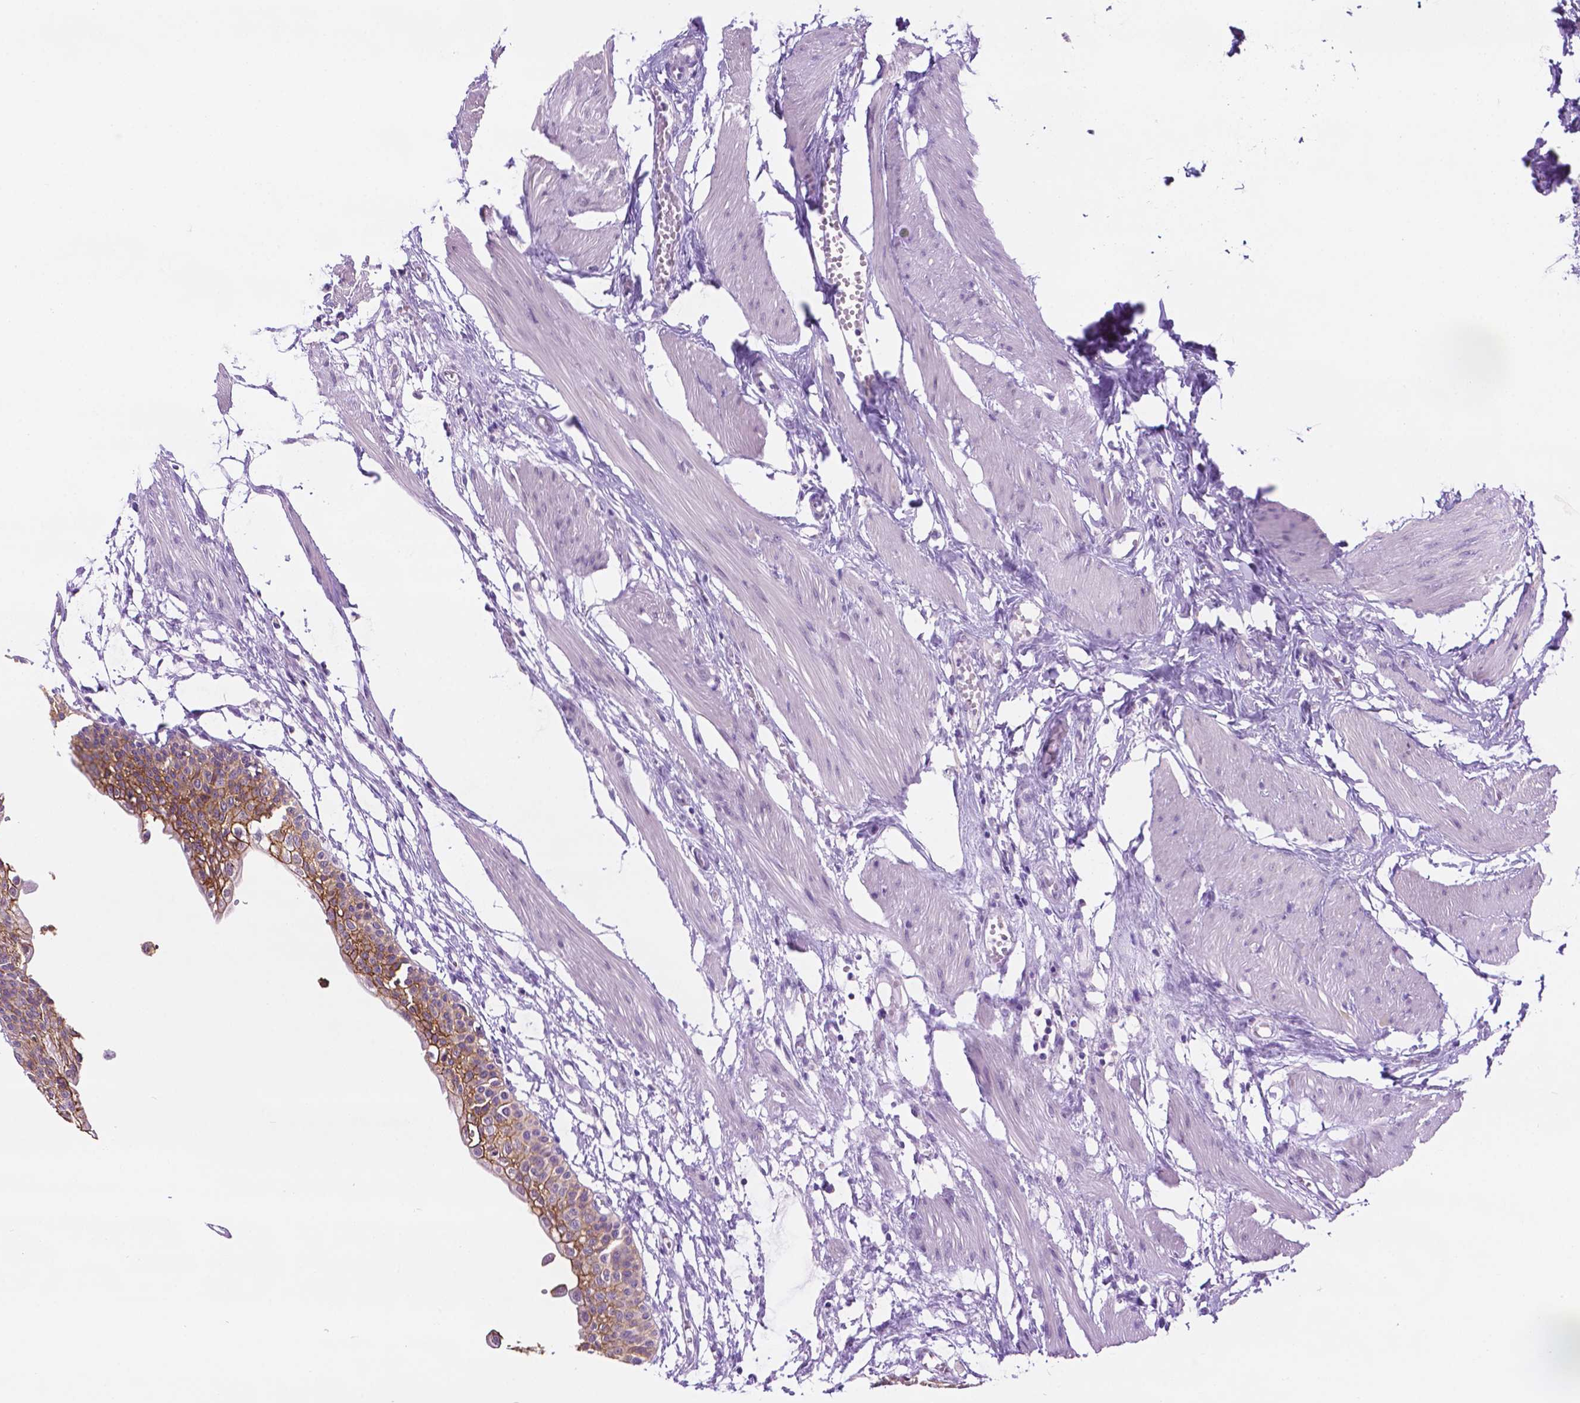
{"staining": {"intensity": "strong", "quantity": ">75%", "location": "cytoplasmic/membranous"}, "tissue": "urinary bladder", "cell_type": "Urothelial cells", "image_type": "normal", "snomed": [{"axis": "morphology", "description": "Normal tissue, NOS"}, {"axis": "topography", "description": "Urinary bladder"}, {"axis": "topography", "description": "Peripheral nerve tissue"}], "caption": "A high amount of strong cytoplasmic/membranous expression is appreciated in about >75% of urothelial cells in benign urinary bladder. (DAB (3,3'-diaminobenzidine) IHC, brown staining for protein, blue staining for nuclei).", "gene": "TACSTD2", "patient": {"sex": "male", "age": 55}}